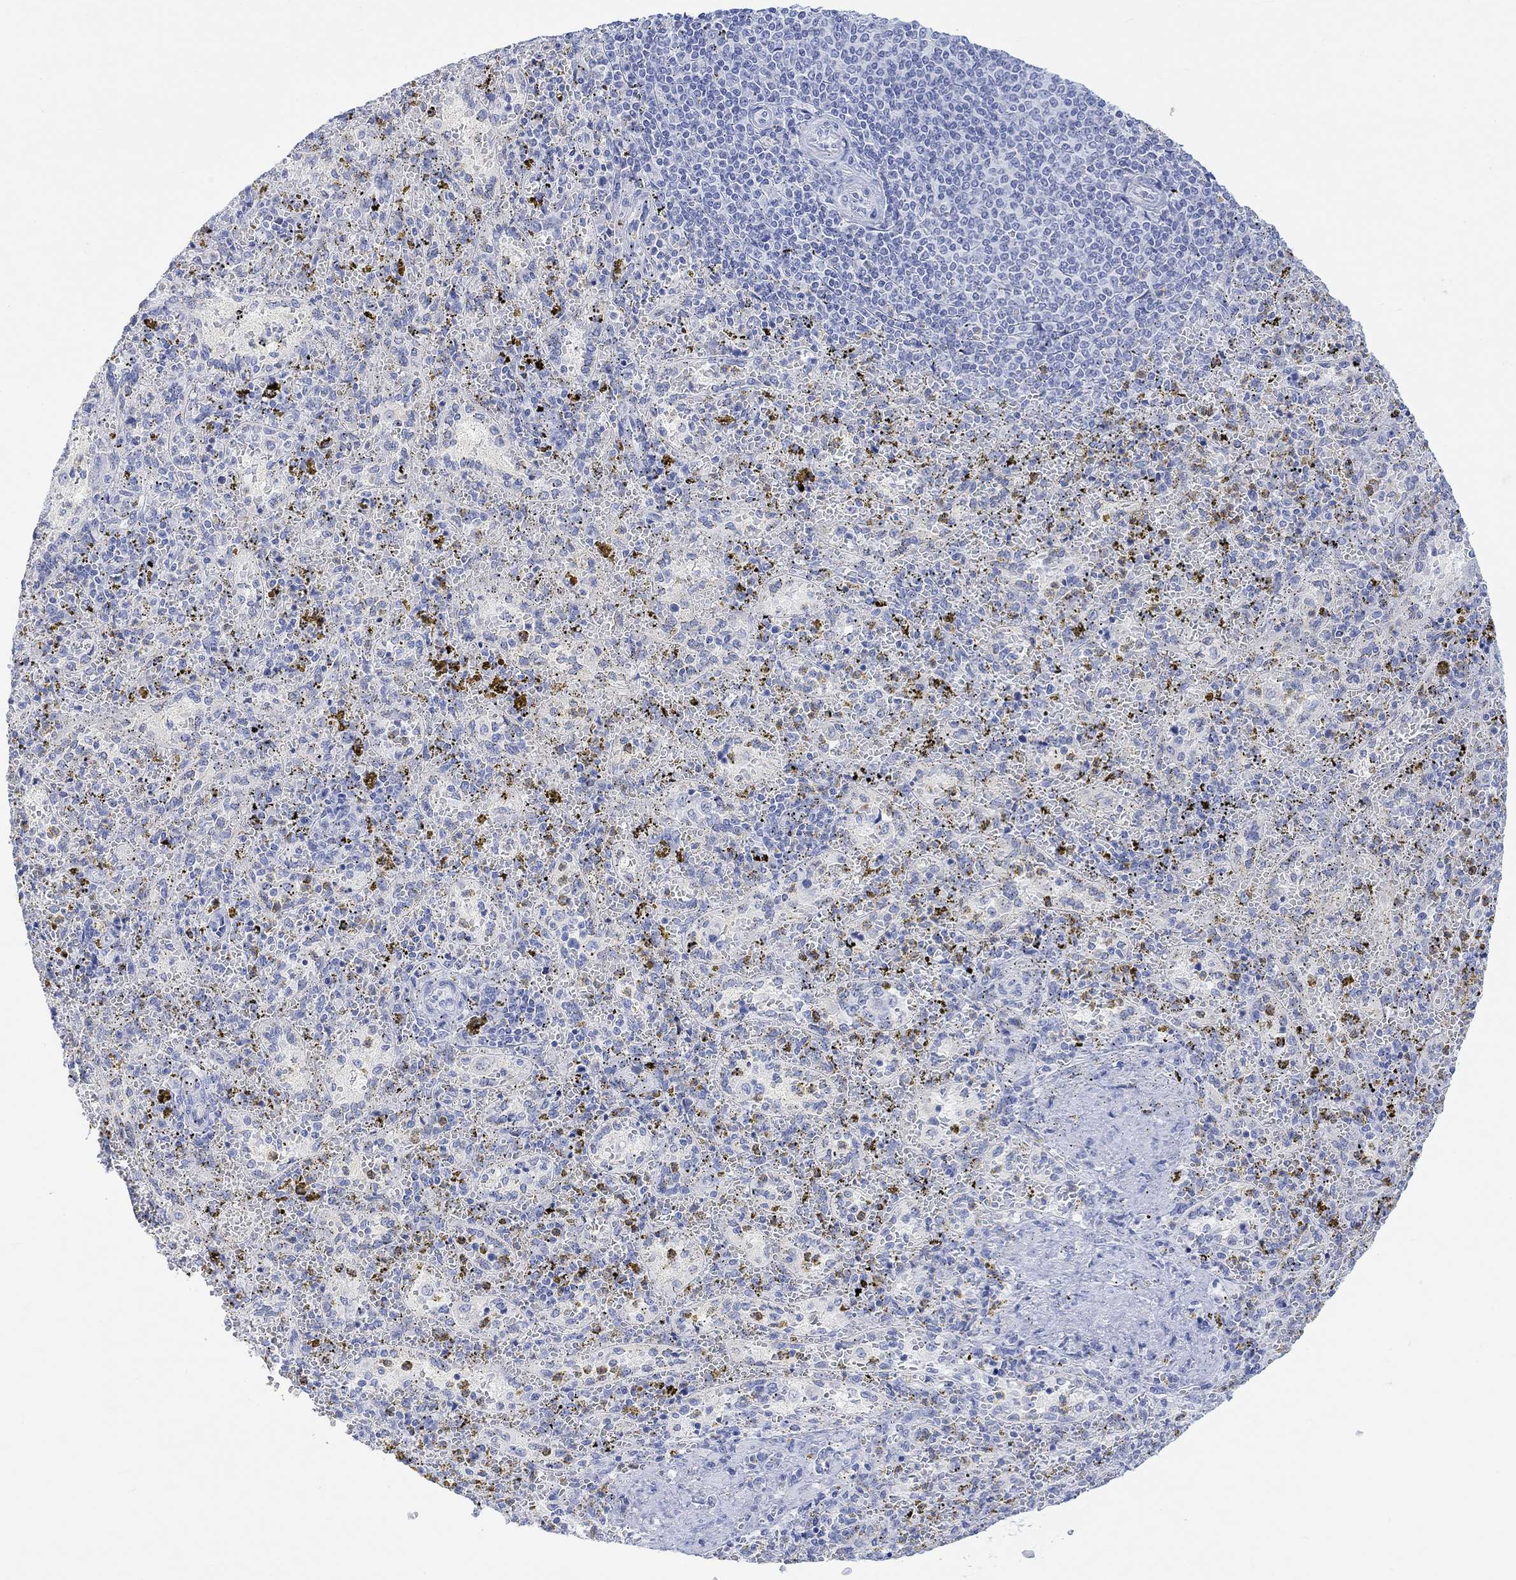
{"staining": {"intensity": "negative", "quantity": "none", "location": "none"}, "tissue": "spleen", "cell_type": "Cells in red pulp", "image_type": "normal", "snomed": [{"axis": "morphology", "description": "Normal tissue, NOS"}, {"axis": "topography", "description": "Spleen"}], "caption": "This is an immunohistochemistry (IHC) micrograph of benign spleen. There is no expression in cells in red pulp.", "gene": "CALCA", "patient": {"sex": "female", "age": 50}}